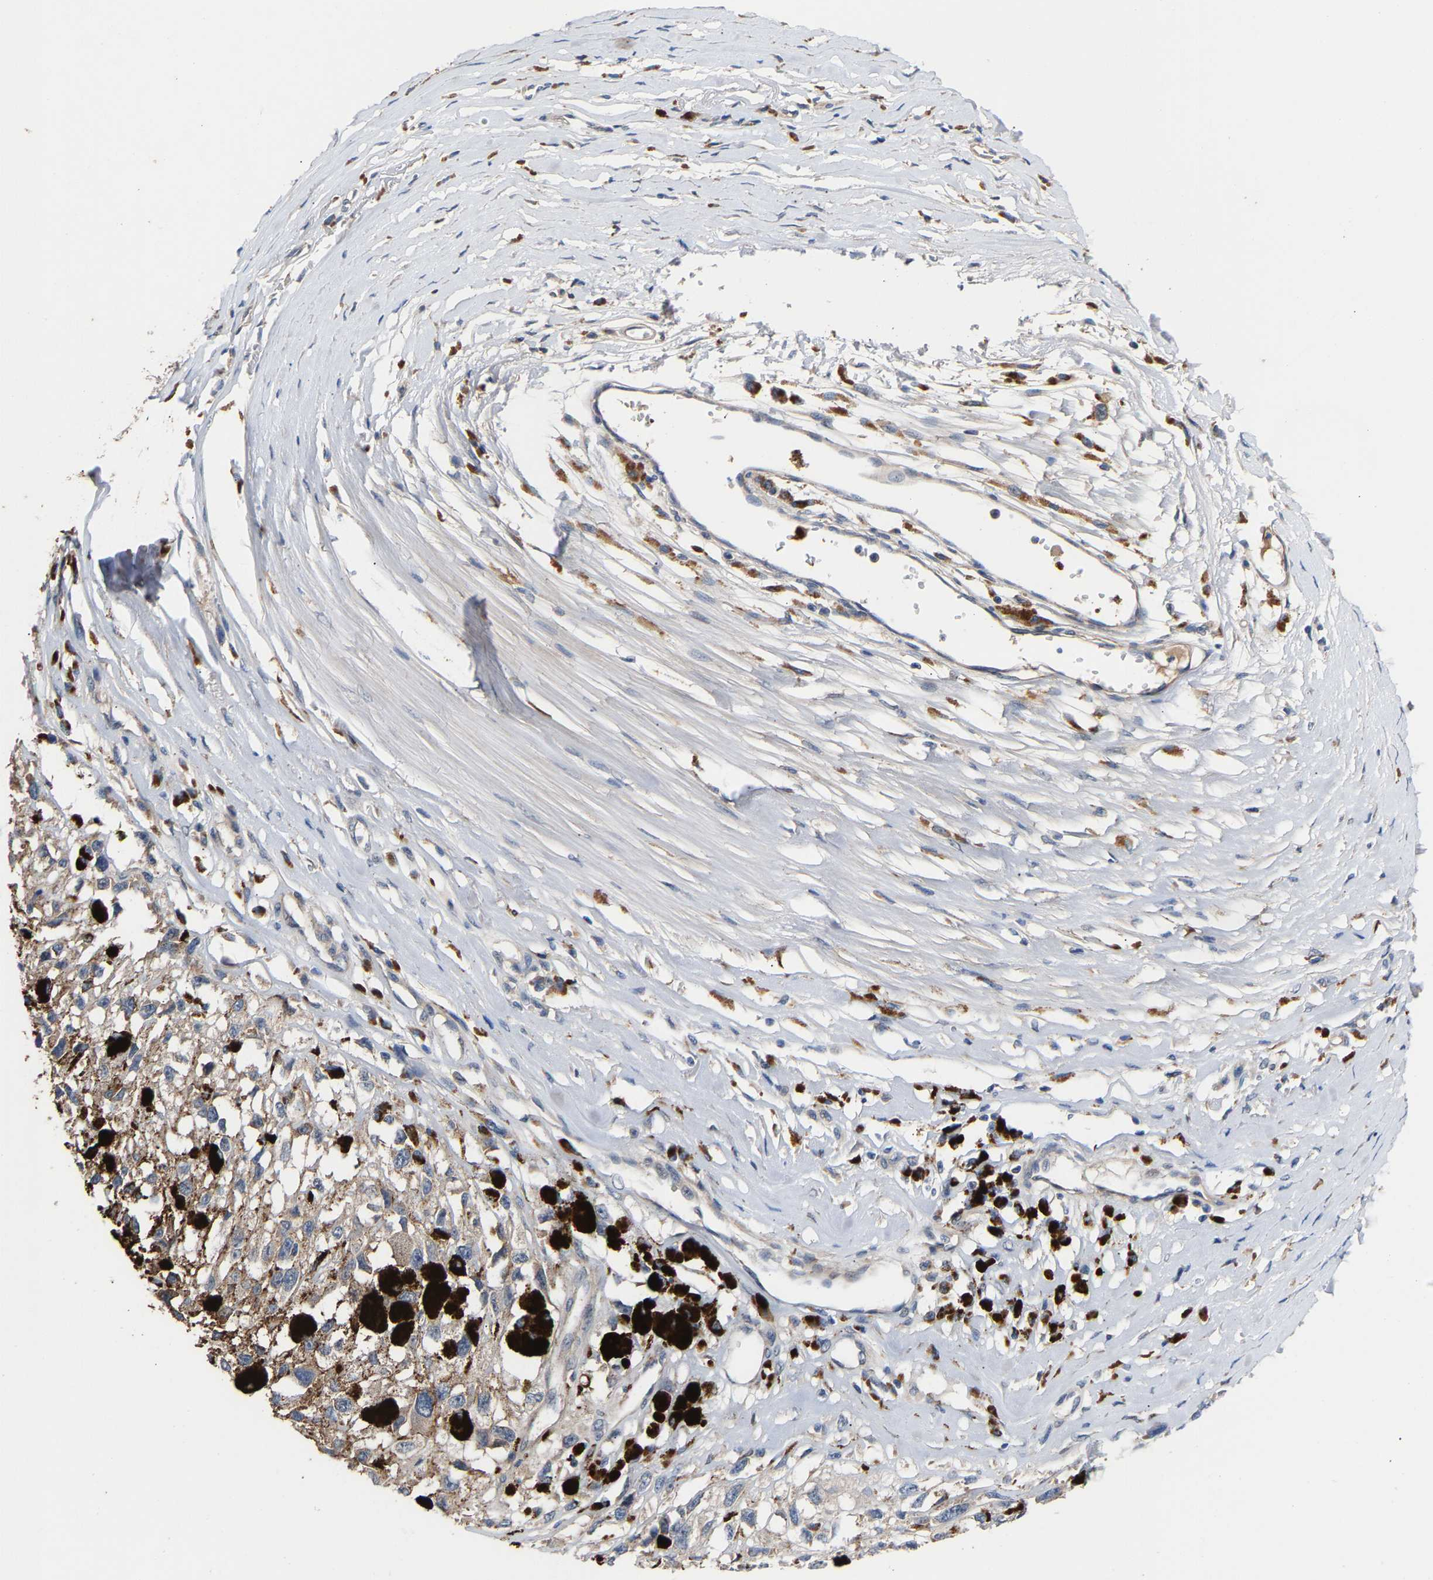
{"staining": {"intensity": "weak", "quantity": "<25%", "location": "cytoplasmic/membranous"}, "tissue": "melanoma", "cell_type": "Tumor cells", "image_type": "cancer", "snomed": [{"axis": "morphology", "description": "Malignant melanoma, Metastatic site"}, {"axis": "topography", "description": "Lymph node"}], "caption": "There is no significant staining in tumor cells of melanoma.", "gene": "KASH5", "patient": {"sex": "male", "age": 59}}